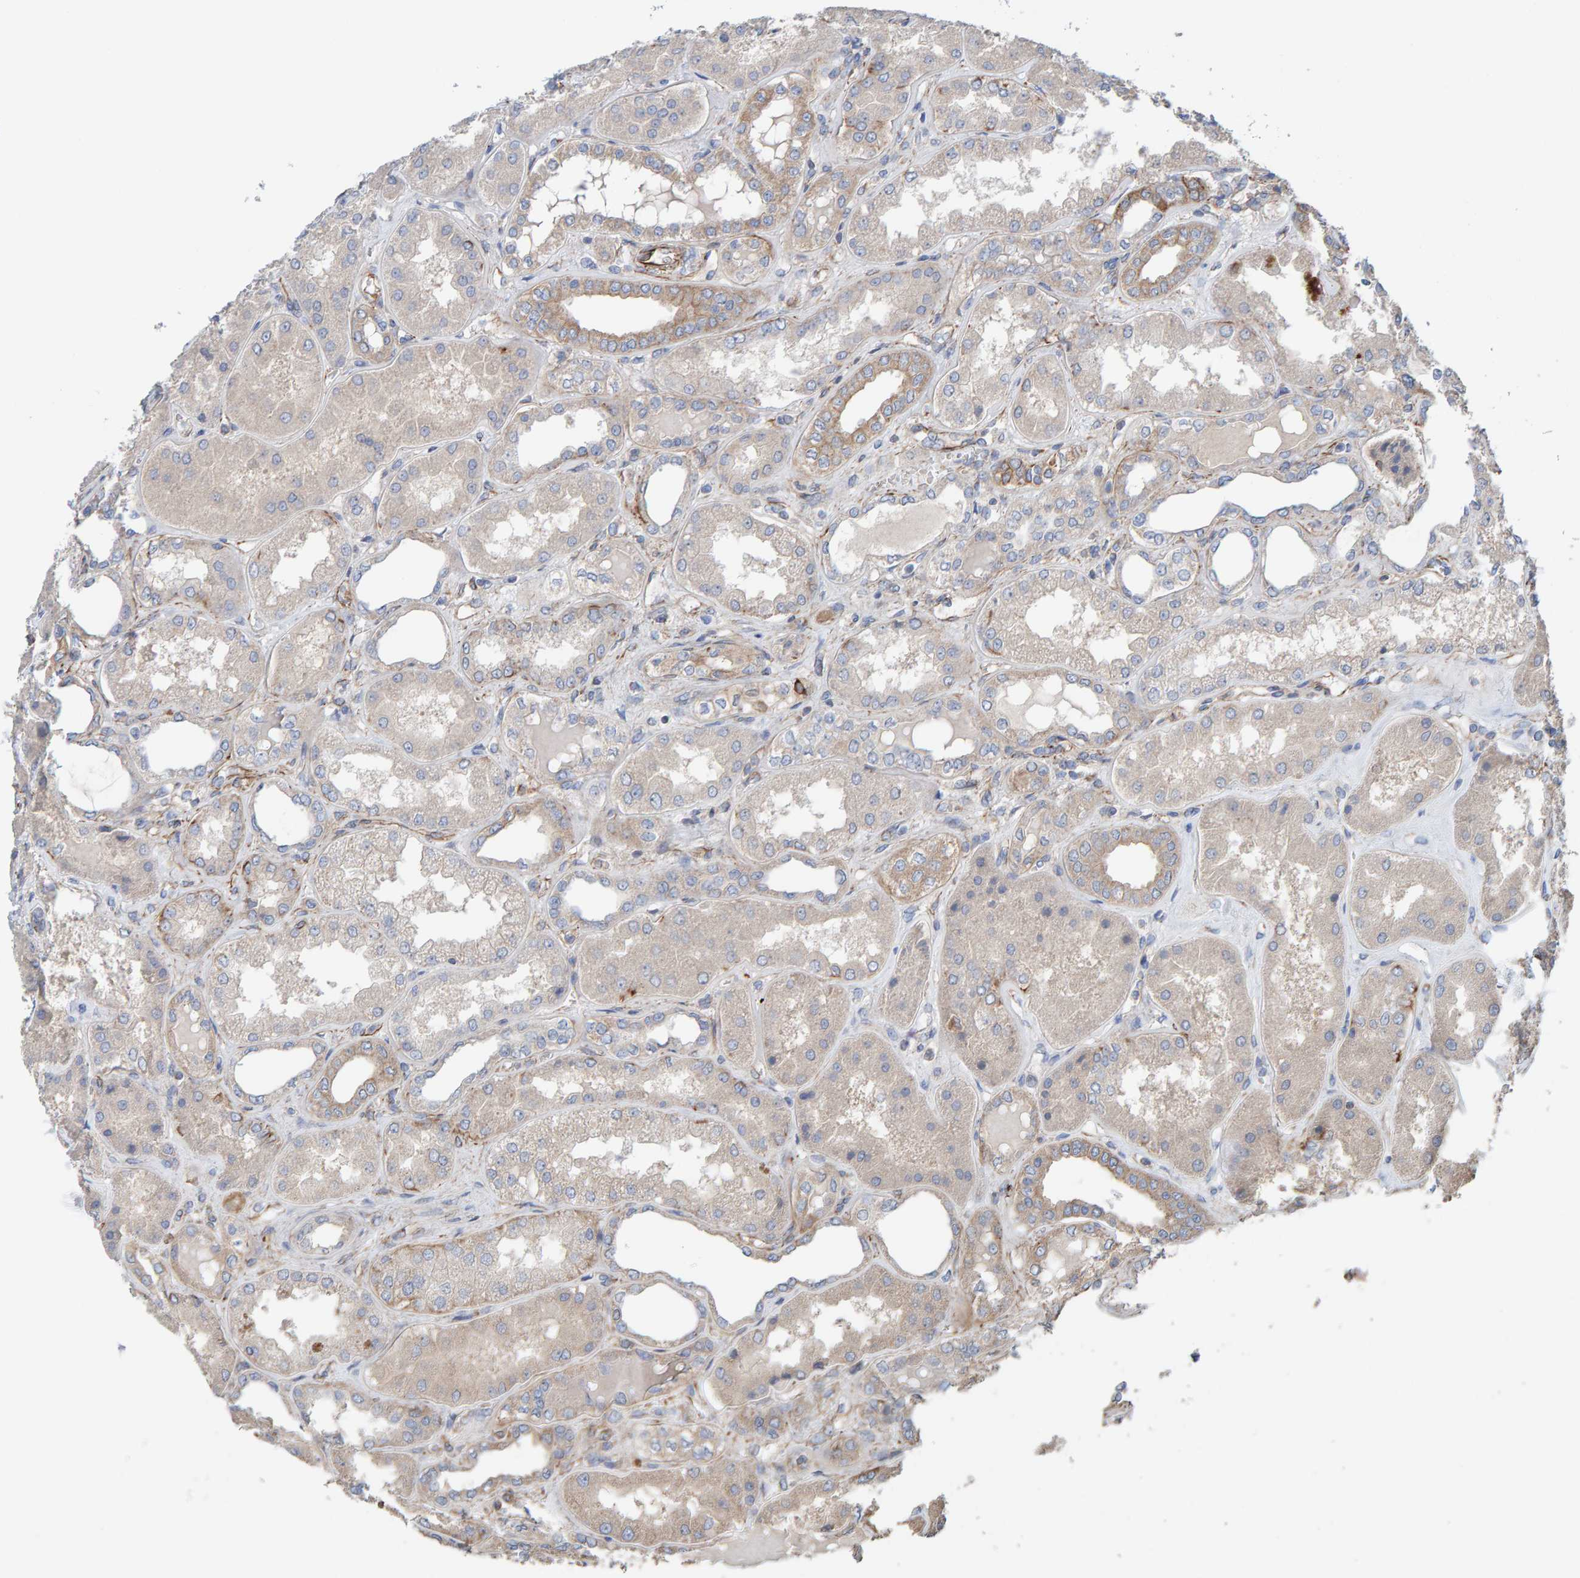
{"staining": {"intensity": "strong", "quantity": ">75%", "location": "cytoplasmic/membranous"}, "tissue": "kidney", "cell_type": "Cells in glomeruli", "image_type": "normal", "snomed": [{"axis": "morphology", "description": "Normal tissue, NOS"}, {"axis": "topography", "description": "Kidney"}], "caption": "An IHC image of normal tissue is shown. Protein staining in brown highlights strong cytoplasmic/membranous positivity in kidney within cells in glomeruli. Nuclei are stained in blue.", "gene": "ZNF347", "patient": {"sex": "female", "age": 56}}